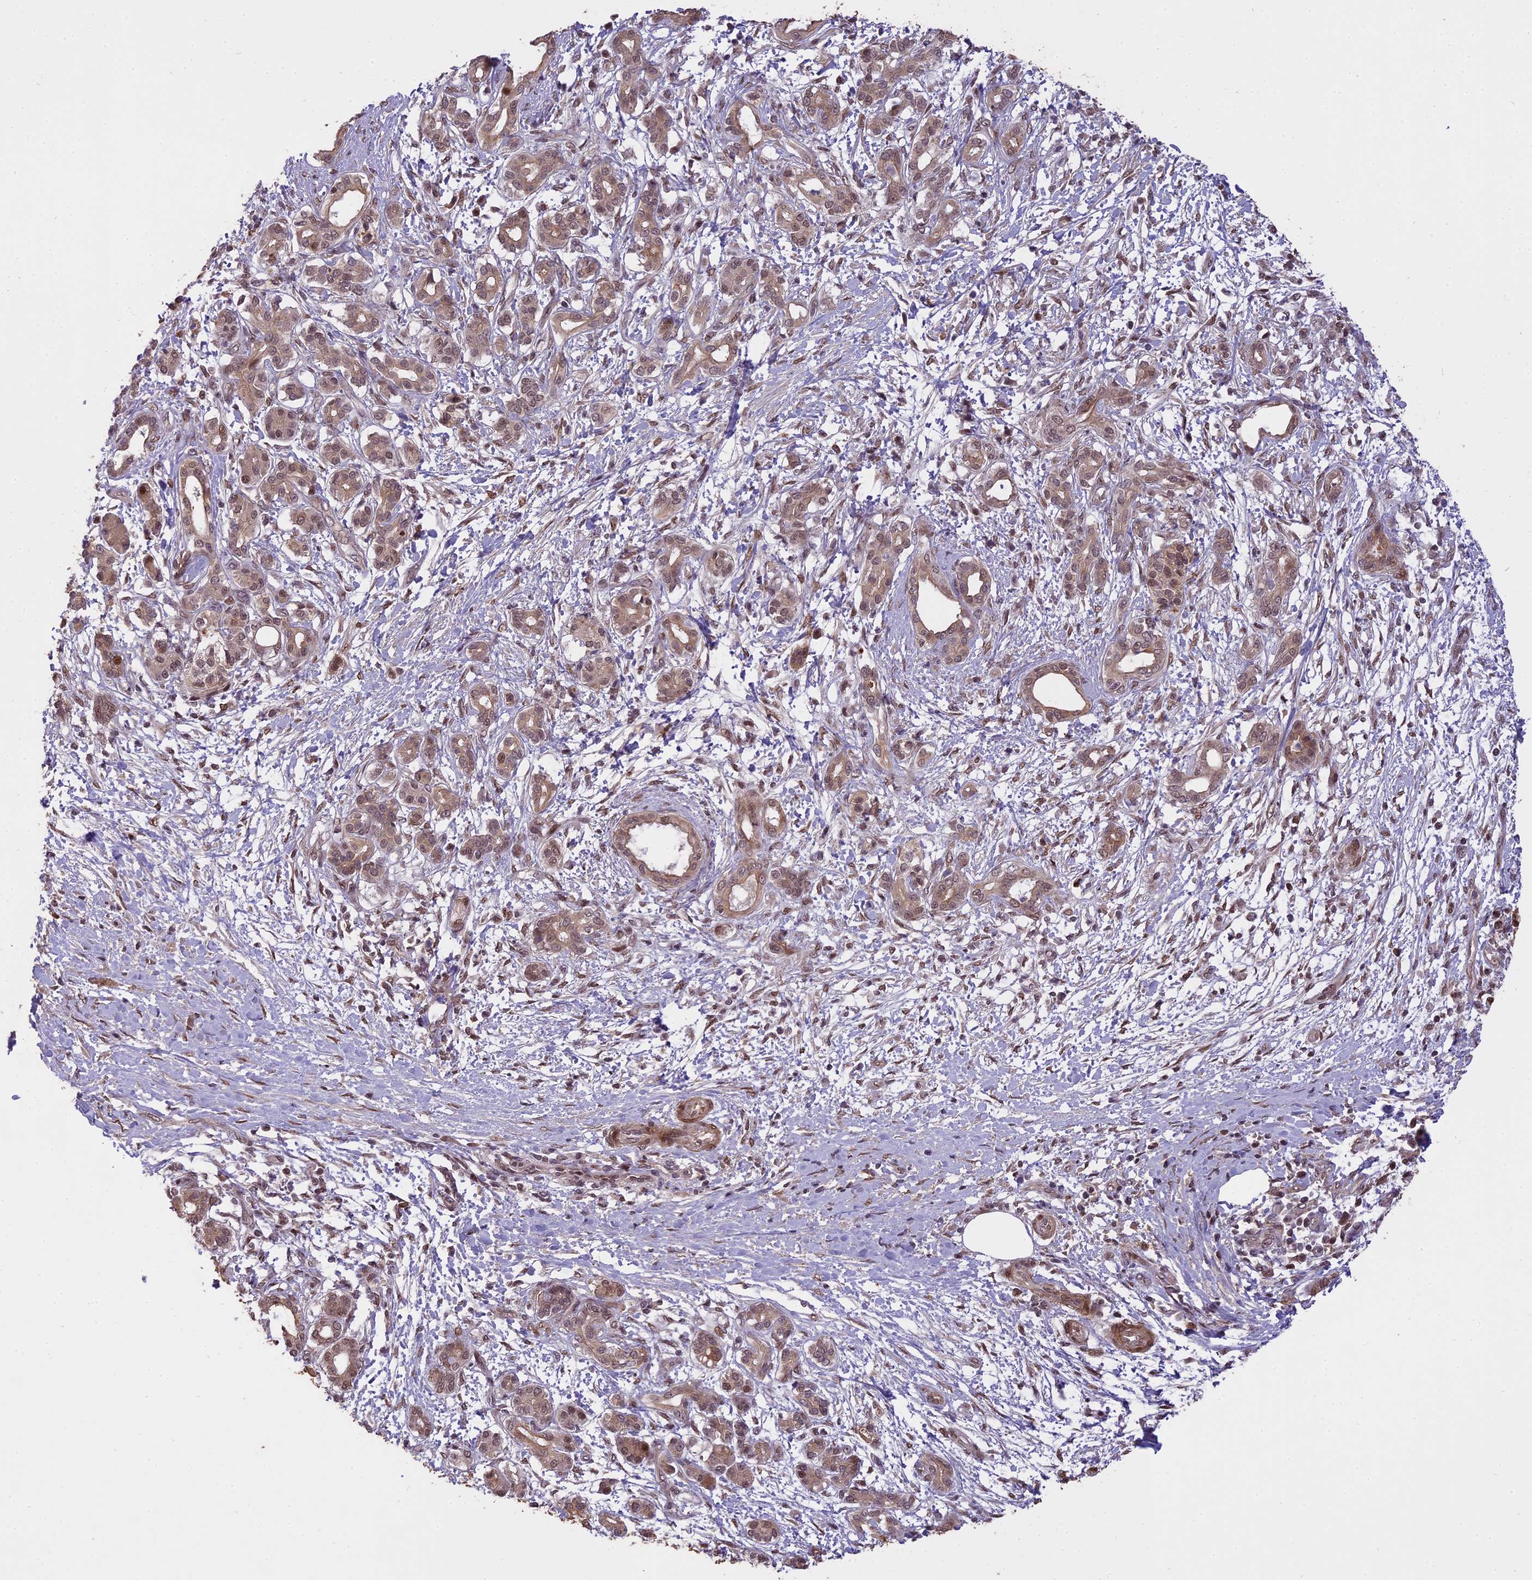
{"staining": {"intensity": "weak", "quantity": "25%-75%", "location": "cytoplasmic/membranous,nuclear"}, "tissue": "pancreatic cancer", "cell_type": "Tumor cells", "image_type": "cancer", "snomed": [{"axis": "morphology", "description": "Adenocarcinoma, NOS"}, {"axis": "topography", "description": "Pancreas"}], "caption": "There is low levels of weak cytoplasmic/membranous and nuclear positivity in tumor cells of pancreatic adenocarcinoma, as demonstrated by immunohistochemical staining (brown color).", "gene": "PRELID2", "patient": {"sex": "female", "age": 55}}